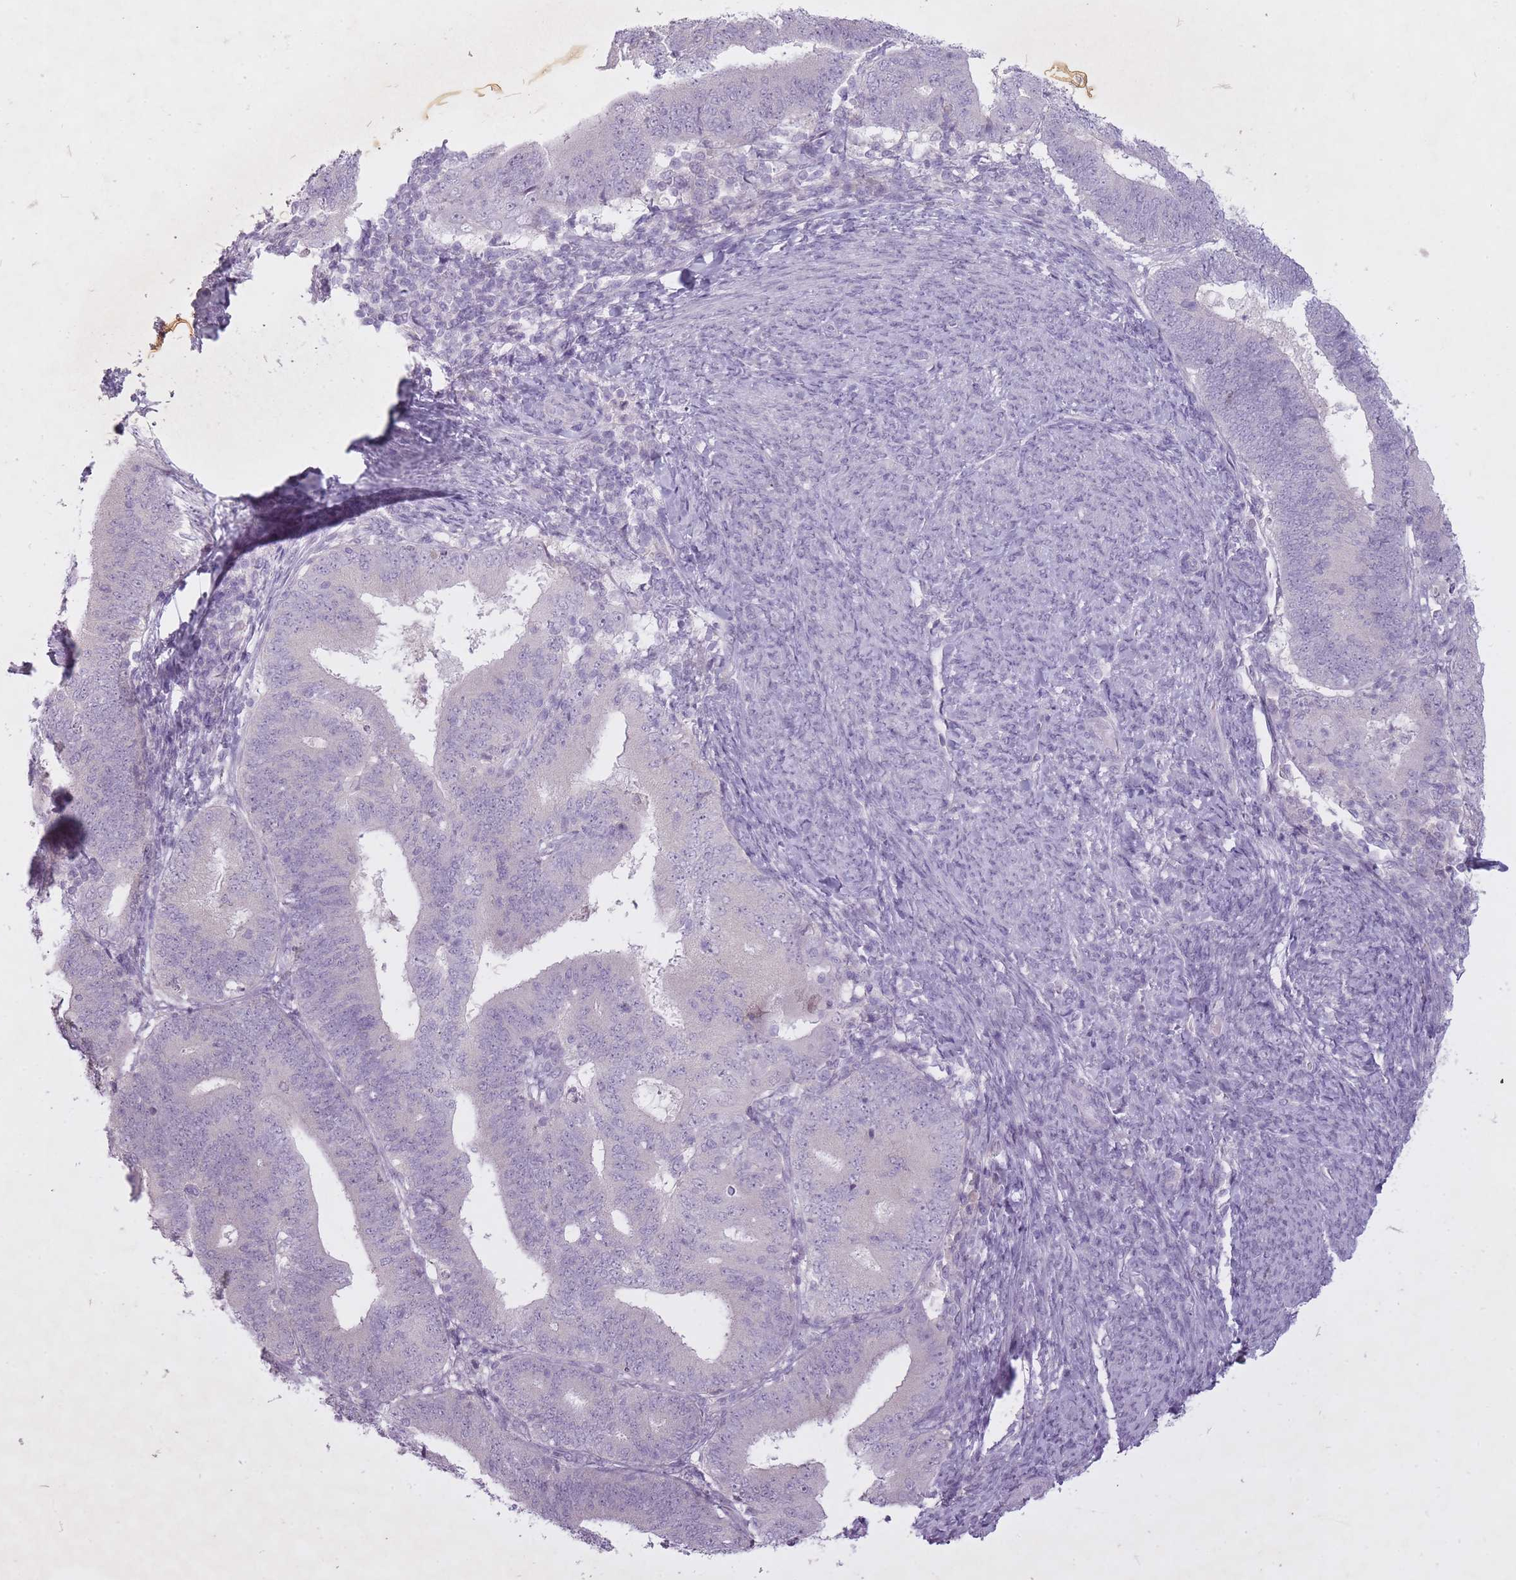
{"staining": {"intensity": "negative", "quantity": "none", "location": "none"}, "tissue": "endometrial cancer", "cell_type": "Tumor cells", "image_type": "cancer", "snomed": [{"axis": "morphology", "description": "Adenocarcinoma, NOS"}, {"axis": "topography", "description": "Endometrium"}], "caption": "Micrograph shows no protein expression in tumor cells of adenocarcinoma (endometrial) tissue.", "gene": "FAM43B", "patient": {"sex": "female", "age": 70}}